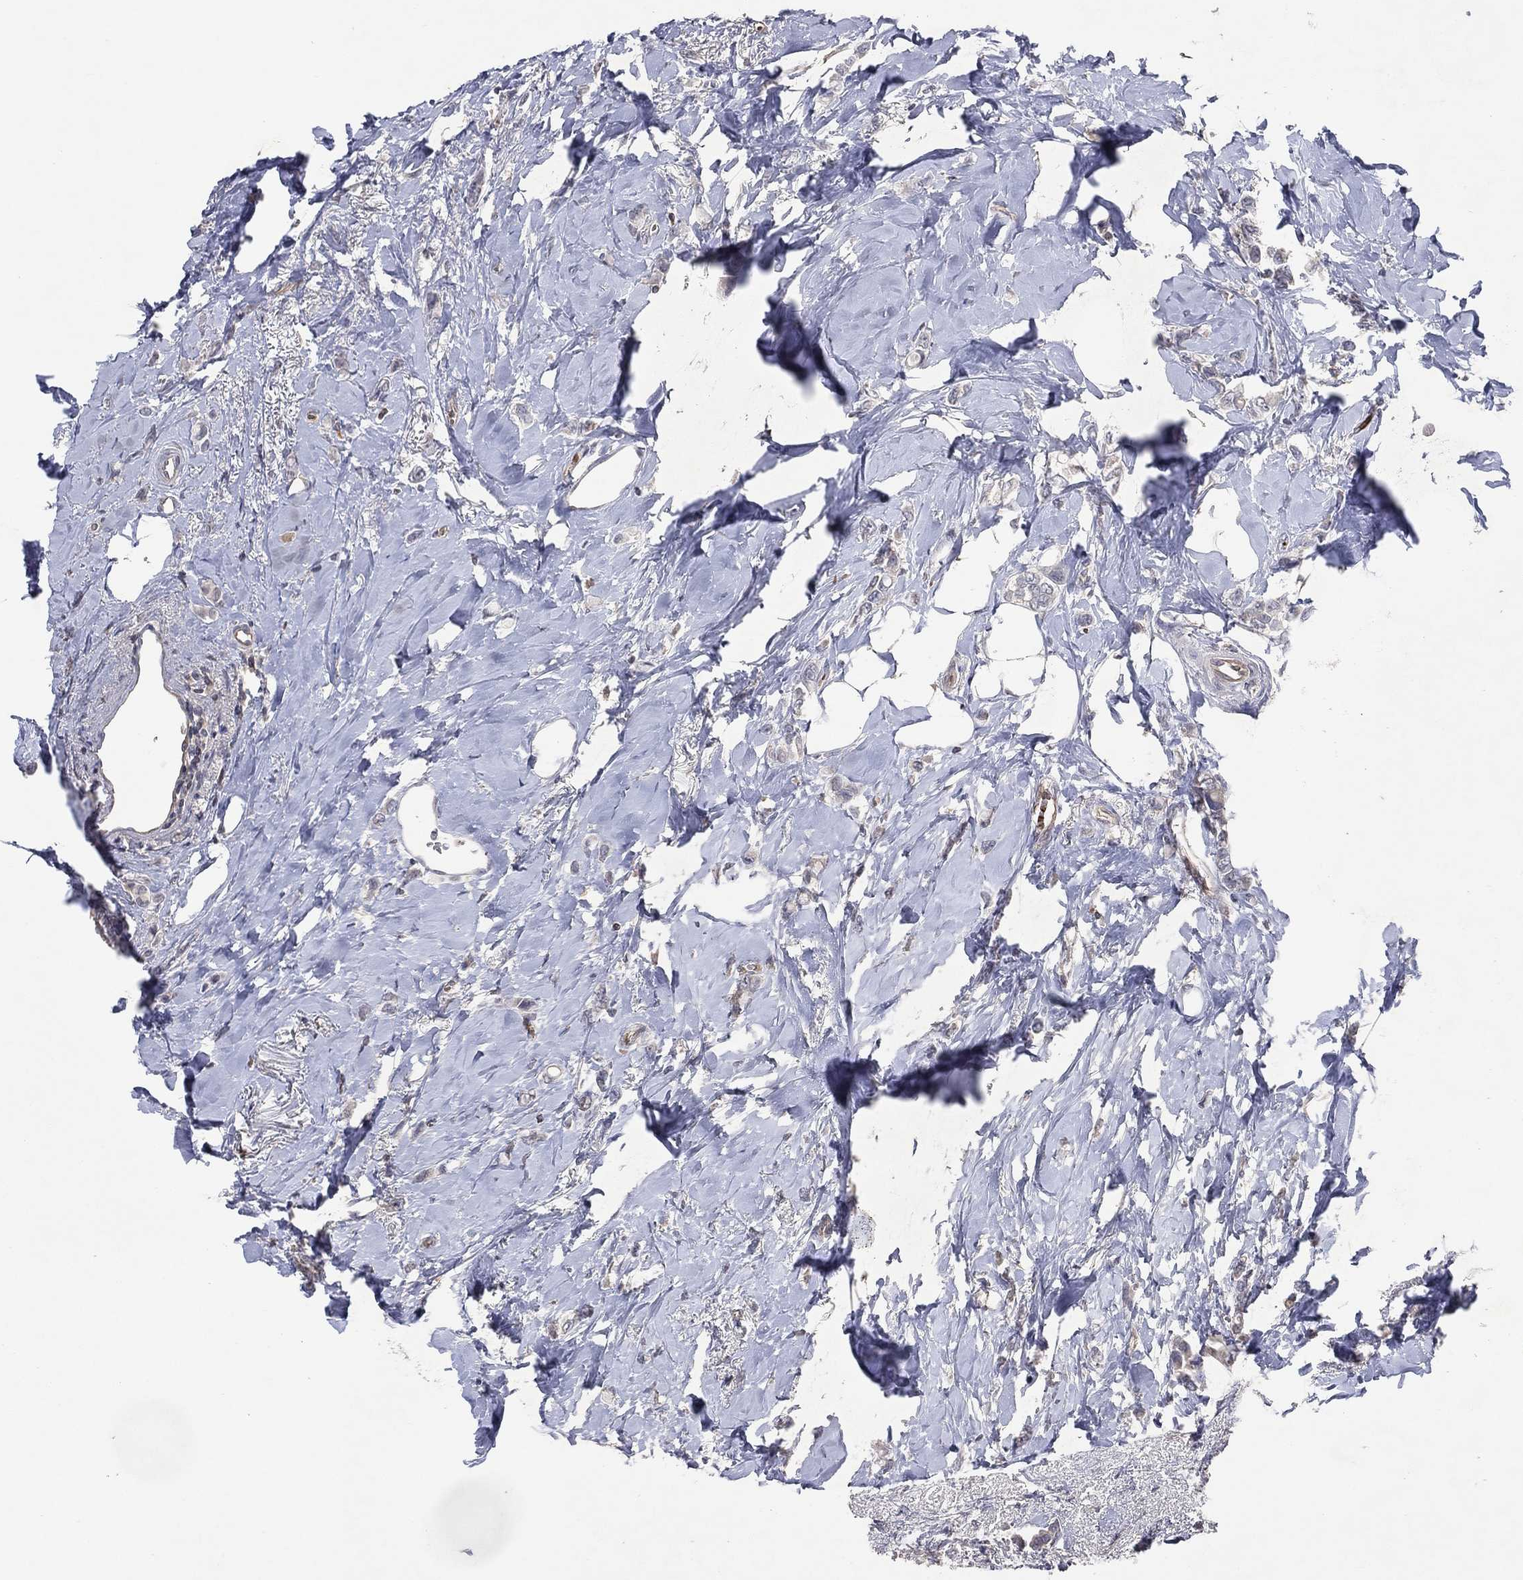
{"staining": {"intensity": "negative", "quantity": "none", "location": "none"}, "tissue": "breast cancer", "cell_type": "Tumor cells", "image_type": "cancer", "snomed": [{"axis": "morphology", "description": "Lobular carcinoma"}, {"axis": "topography", "description": "Breast"}], "caption": "This is a image of immunohistochemistry staining of breast cancer, which shows no staining in tumor cells.", "gene": "DNAH7", "patient": {"sex": "female", "age": 66}}